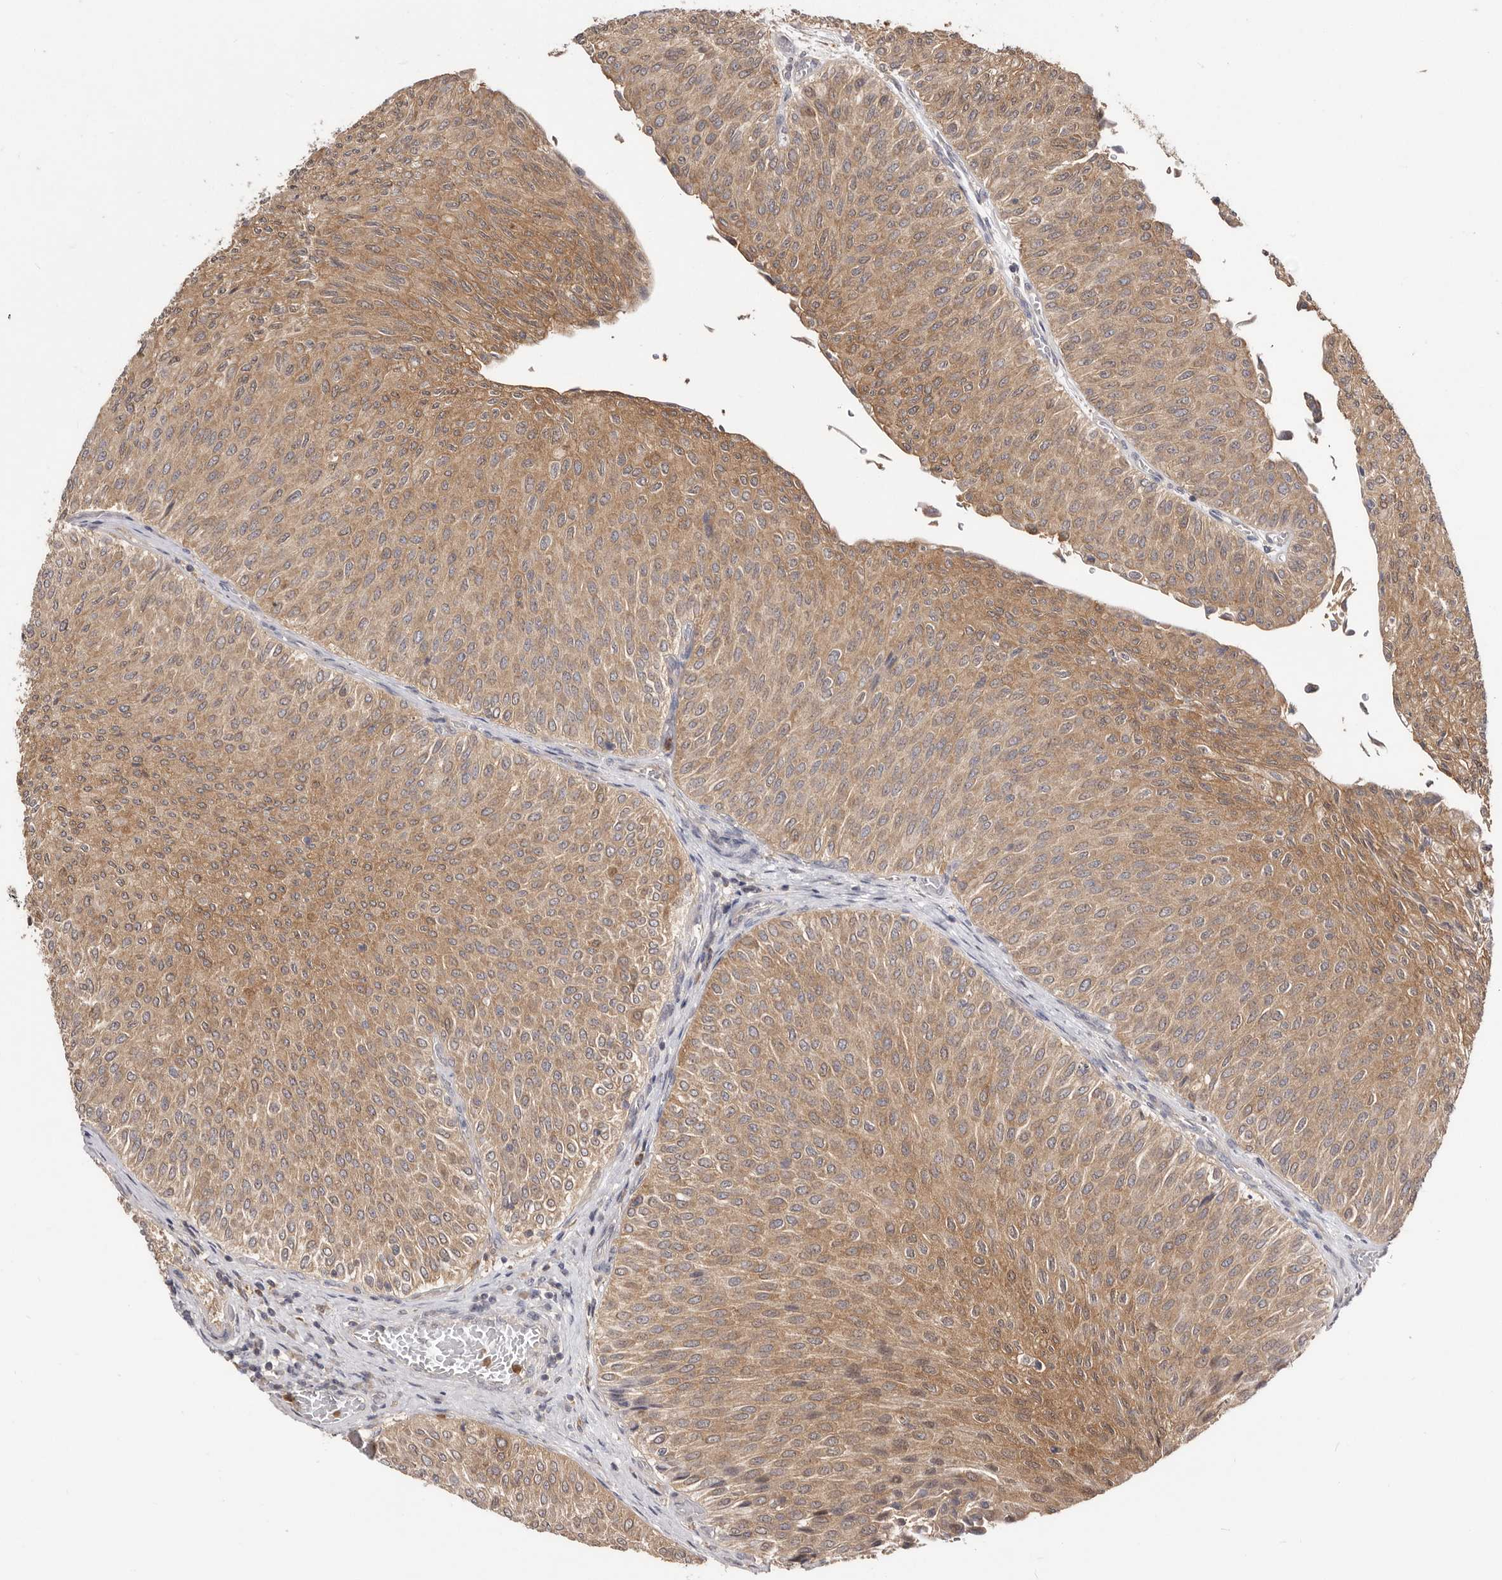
{"staining": {"intensity": "moderate", "quantity": ">75%", "location": "cytoplasmic/membranous"}, "tissue": "urothelial cancer", "cell_type": "Tumor cells", "image_type": "cancer", "snomed": [{"axis": "morphology", "description": "Urothelial carcinoma, Low grade"}, {"axis": "topography", "description": "Urinary bladder"}], "caption": "Immunohistochemistry (IHC) histopathology image of neoplastic tissue: low-grade urothelial carcinoma stained using immunohistochemistry demonstrates medium levels of moderate protein expression localized specifically in the cytoplasmic/membranous of tumor cells, appearing as a cytoplasmic/membranous brown color.", "gene": "TC2N", "patient": {"sex": "male", "age": 78}}